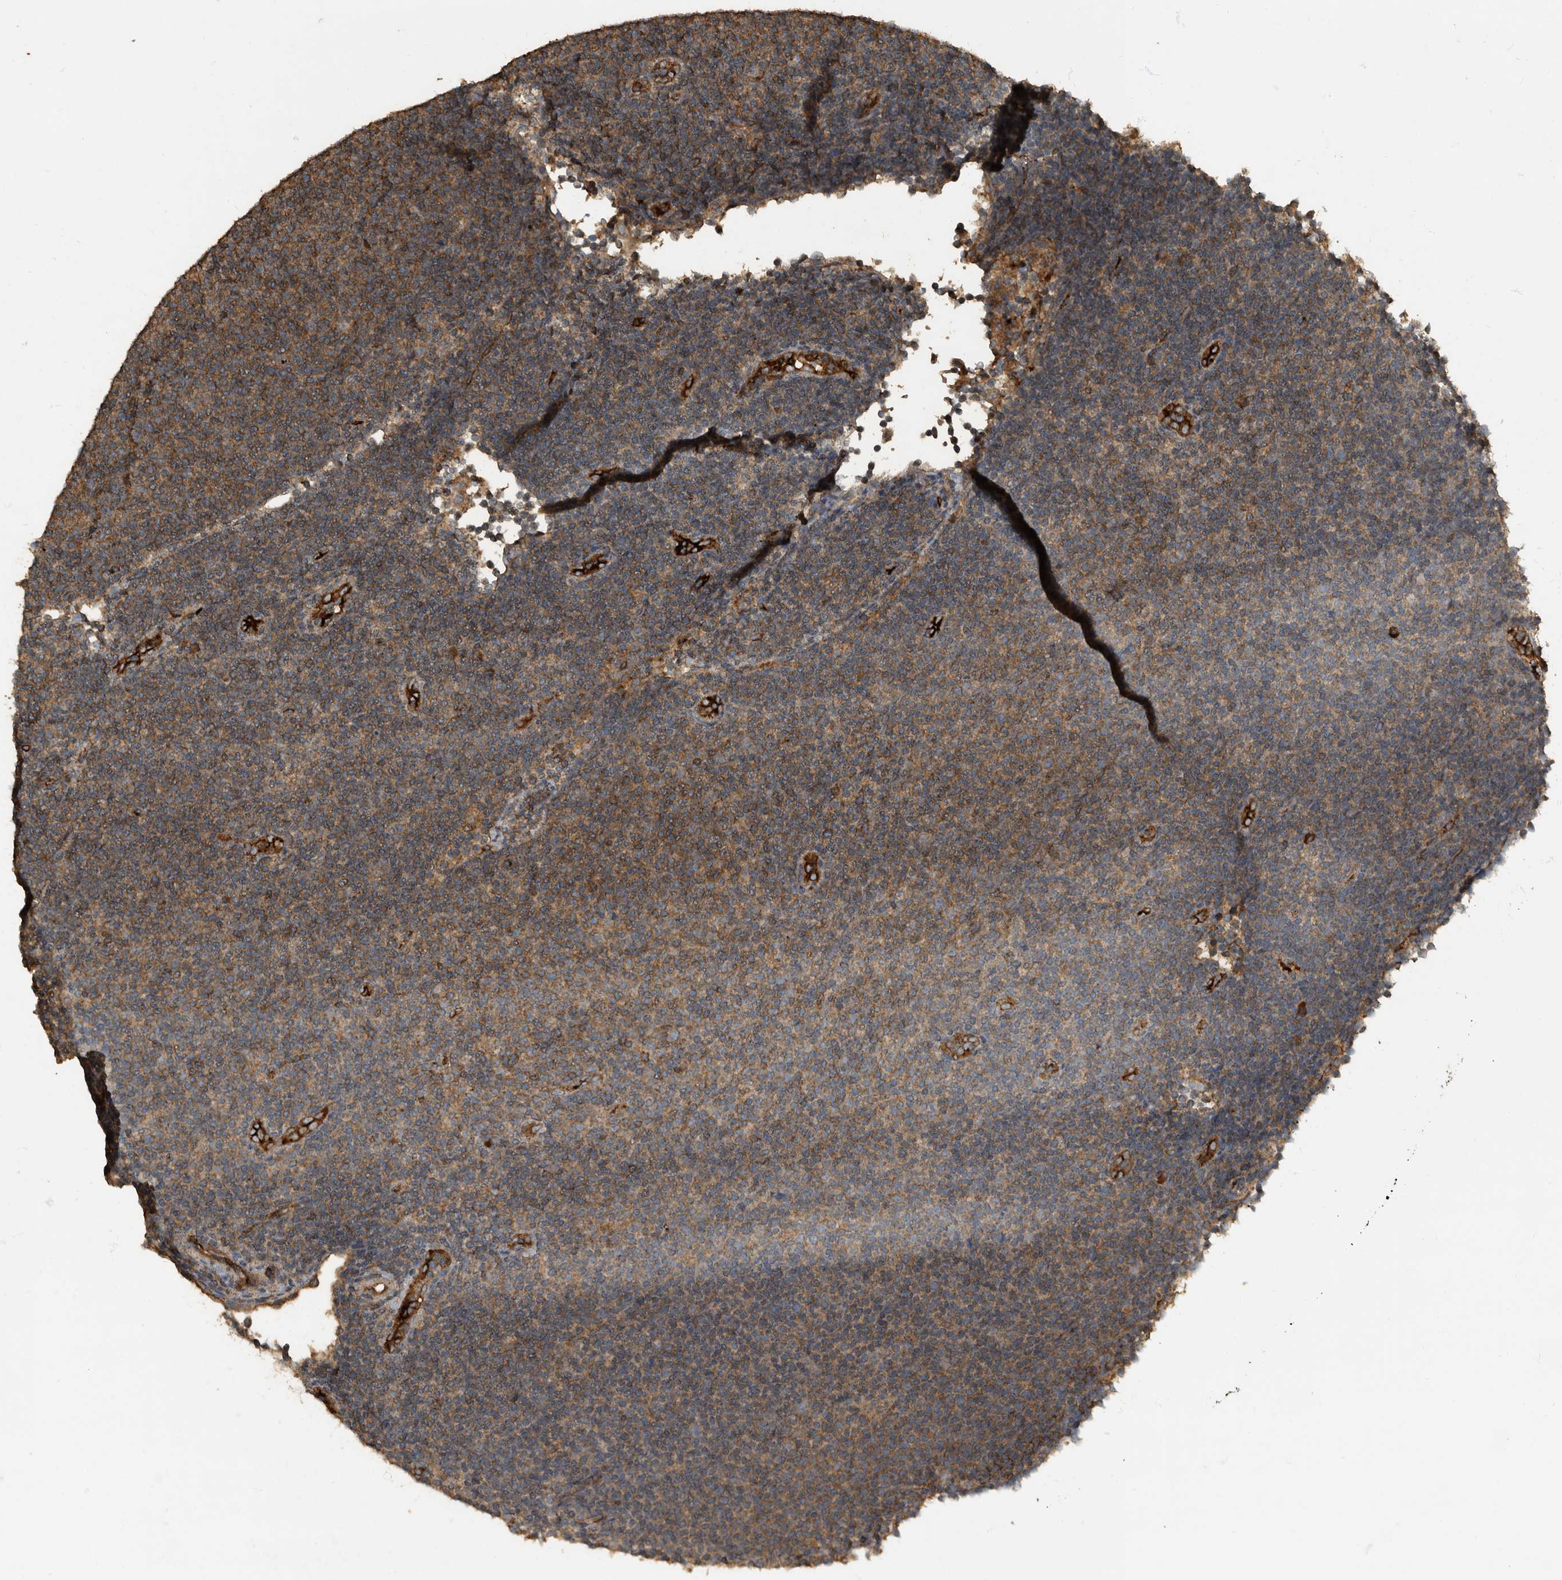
{"staining": {"intensity": "moderate", "quantity": ">75%", "location": "cytoplasmic/membranous"}, "tissue": "lymphoma", "cell_type": "Tumor cells", "image_type": "cancer", "snomed": [{"axis": "morphology", "description": "Malignant lymphoma, non-Hodgkin's type, Low grade"}, {"axis": "topography", "description": "Lymph node"}], "caption": "The photomicrograph displays a brown stain indicating the presence of a protein in the cytoplasmic/membranous of tumor cells in lymphoma. (DAB (3,3'-diaminobenzidine) = brown stain, brightfield microscopy at high magnification).", "gene": "IL15RA", "patient": {"sex": "male", "age": 66}}